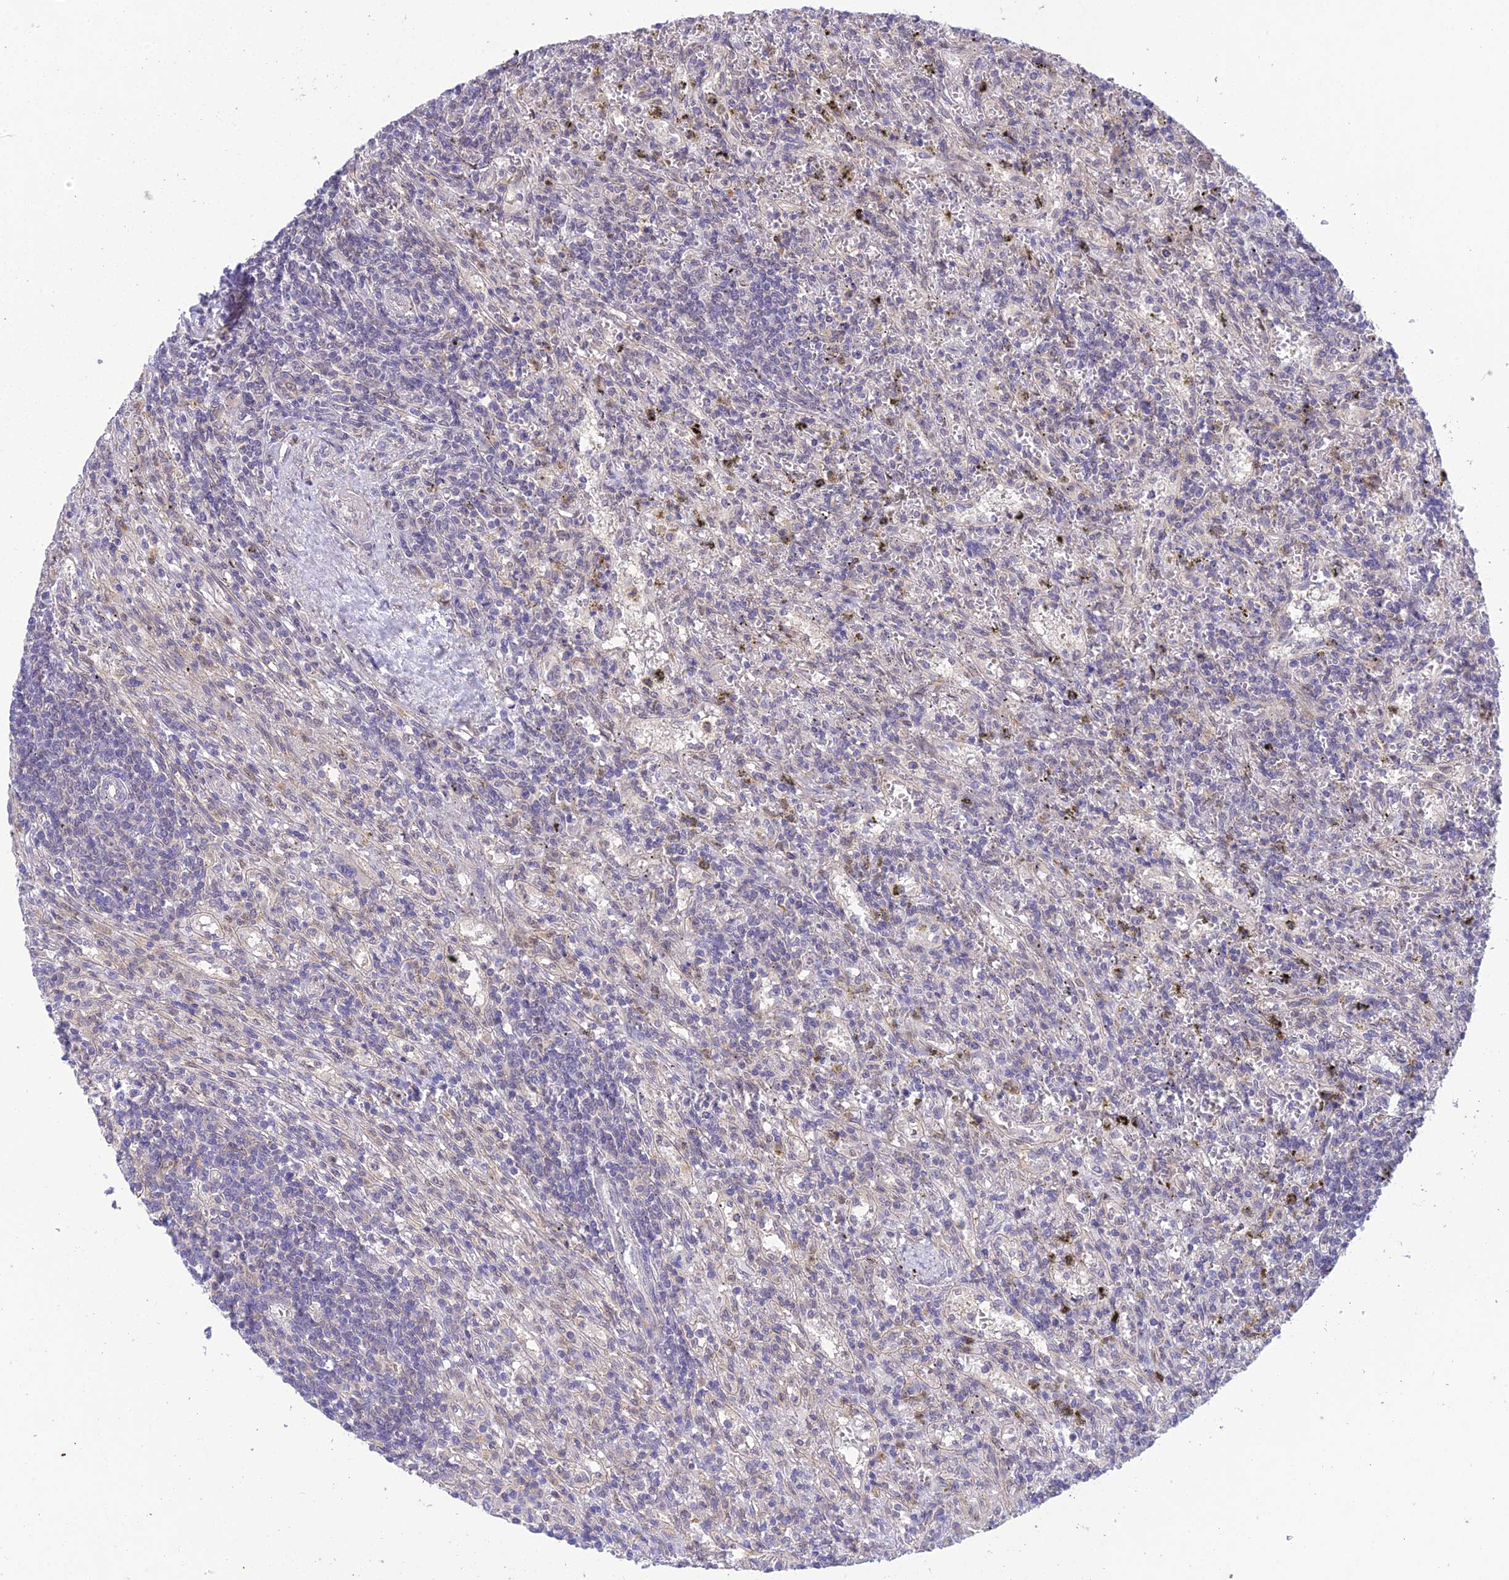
{"staining": {"intensity": "negative", "quantity": "none", "location": "none"}, "tissue": "lymphoma", "cell_type": "Tumor cells", "image_type": "cancer", "snomed": [{"axis": "morphology", "description": "Malignant lymphoma, non-Hodgkin's type, Low grade"}, {"axis": "topography", "description": "Spleen"}], "caption": "A photomicrograph of lymphoma stained for a protein reveals no brown staining in tumor cells.", "gene": "BMT2", "patient": {"sex": "male", "age": 76}}